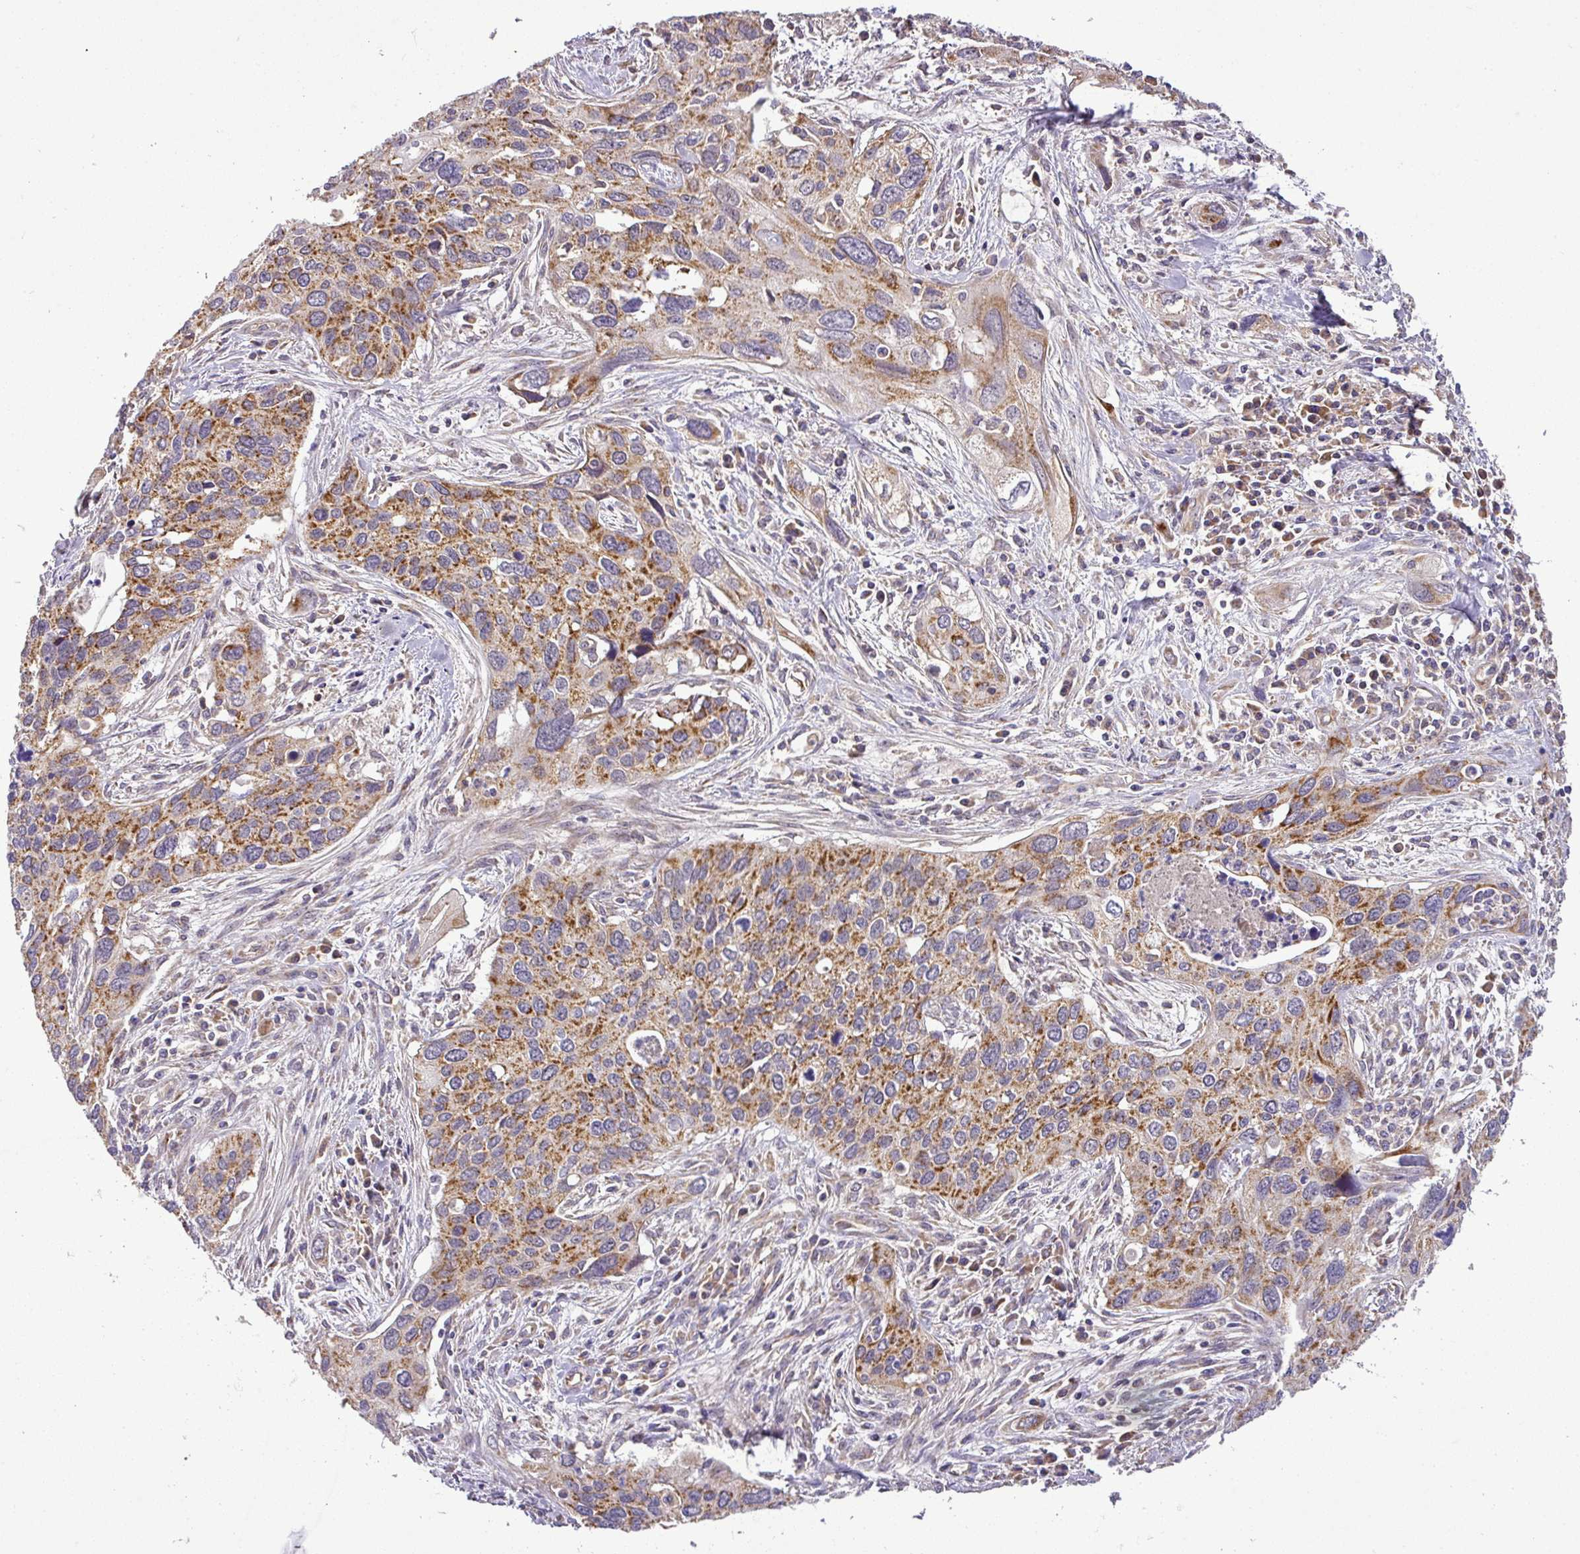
{"staining": {"intensity": "moderate", "quantity": ">75%", "location": "cytoplasmic/membranous"}, "tissue": "cervical cancer", "cell_type": "Tumor cells", "image_type": "cancer", "snomed": [{"axis": "morphology", "description": "Squamous cell carcinoma, NOS"}, {"axis": "topography", "description": "Cervix"}], "caption": "Immunohistochemistry micrograph of neoplastic tissue: cervical squamous cell carcinoma stained using immunohistochemistry reveals medium levels of moderate protein expression localized specifically in the cytoplasmic/membranous of tumor cells, appearing as a cytoplasmic/membranous brown color.", "gene": "ZNF513", "patient": {"sex": "female", "age": 55}}